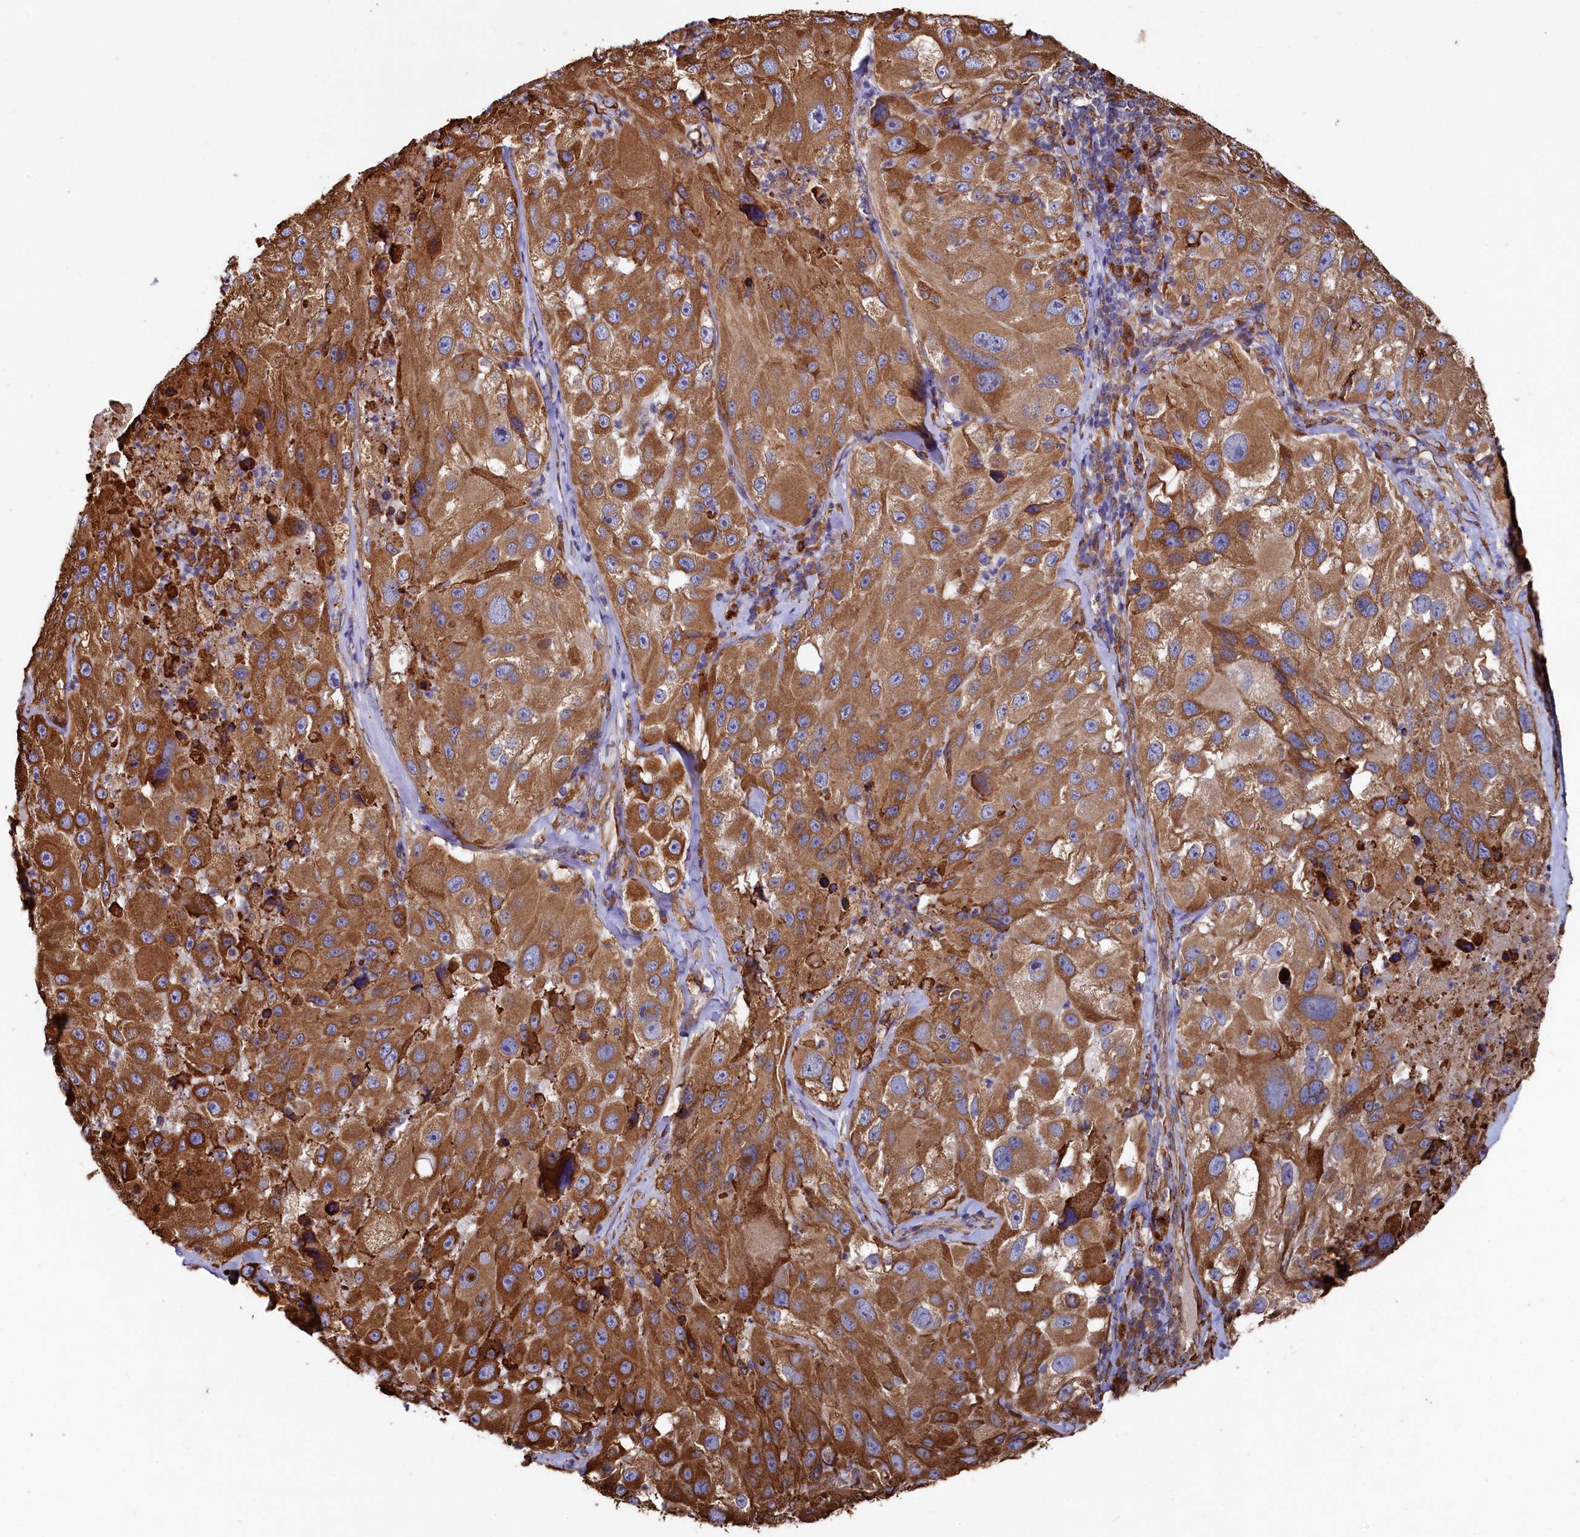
{"staining": {"intensity": "strong", "quantity": ">75%", "location": "cytoplasmic/membranous"}, "tissue": "melanoma", "cell_type": "Tumor cells", "image_type": "cancer", "snomed": [{"axis": "morphology", "description": "Malignant melanoma, Metastatic site"}, {"axis": "topography", "description": "Lymph node"}], "caption": "The photomicrograph shows staining of malignant melanoma (metastatic site), revealing strong cytoplasmic/membranous protein staining (brown color) within tumor cells.", "gene": "NEURL1B", "patient": {"sex": "male", "age": 62}}